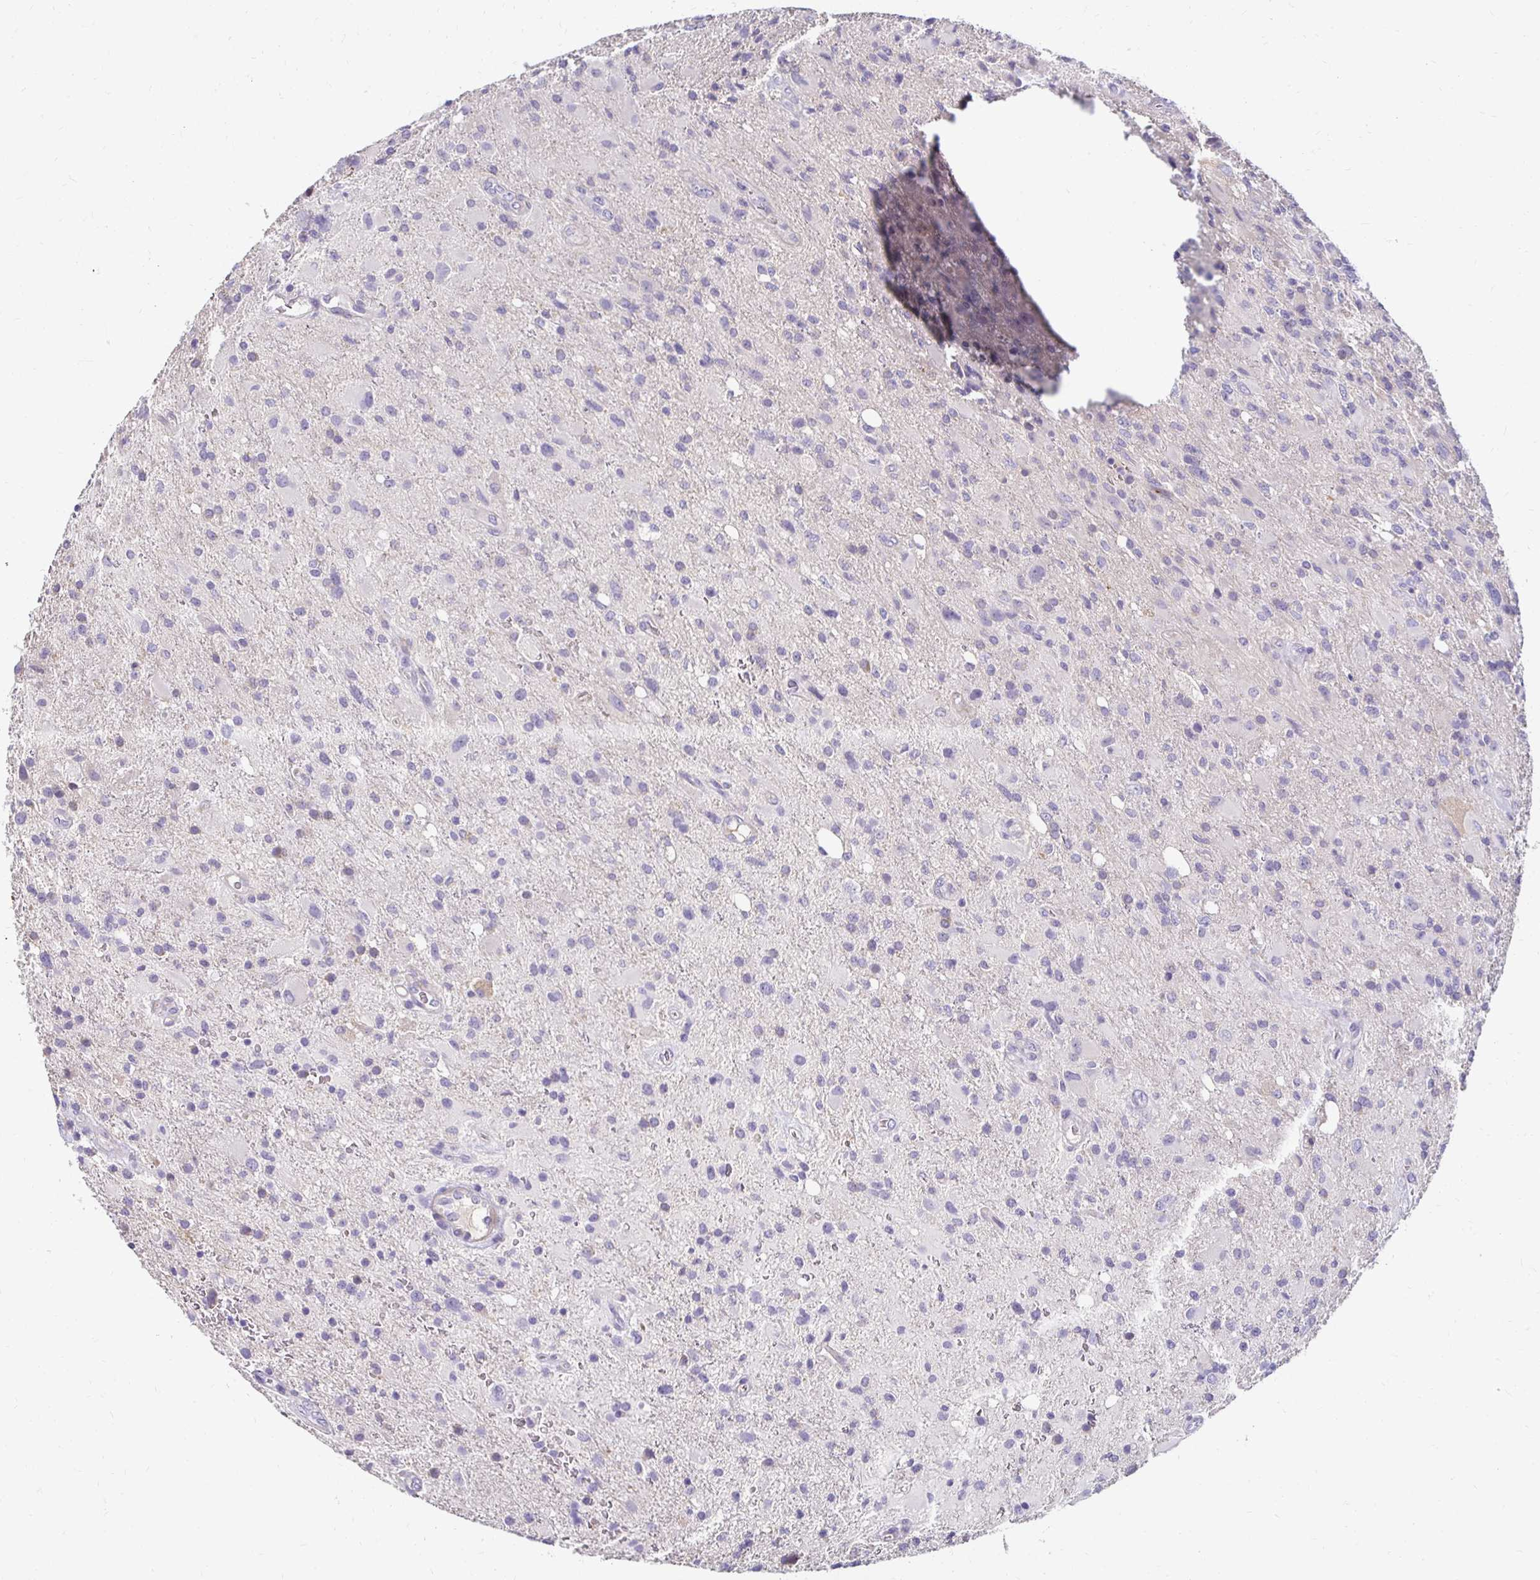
{"staining": {"intensity": "negative", "quantity": "none", "location": "none"}, "tissue": "glioma", "cell_type": "Tumor cells", "image_type": "cancer", "snomed": [{"axis": "morphology", "description": "Glioma, malignant, High grade"}, {"axis": "topography", "description": "Brain"}], "caption": "The micrograph exhibits no staining of tumor cells in malignant high-grade glioma. Brightfield microscopy of immunohistochemistry stained with DAB (3,3'-diaminobenzidine) (brown) and hematoxylin (blue), captured at high magnification.", "gene": "AKAP6", "patient": {"sex": "male", "age": 53}}